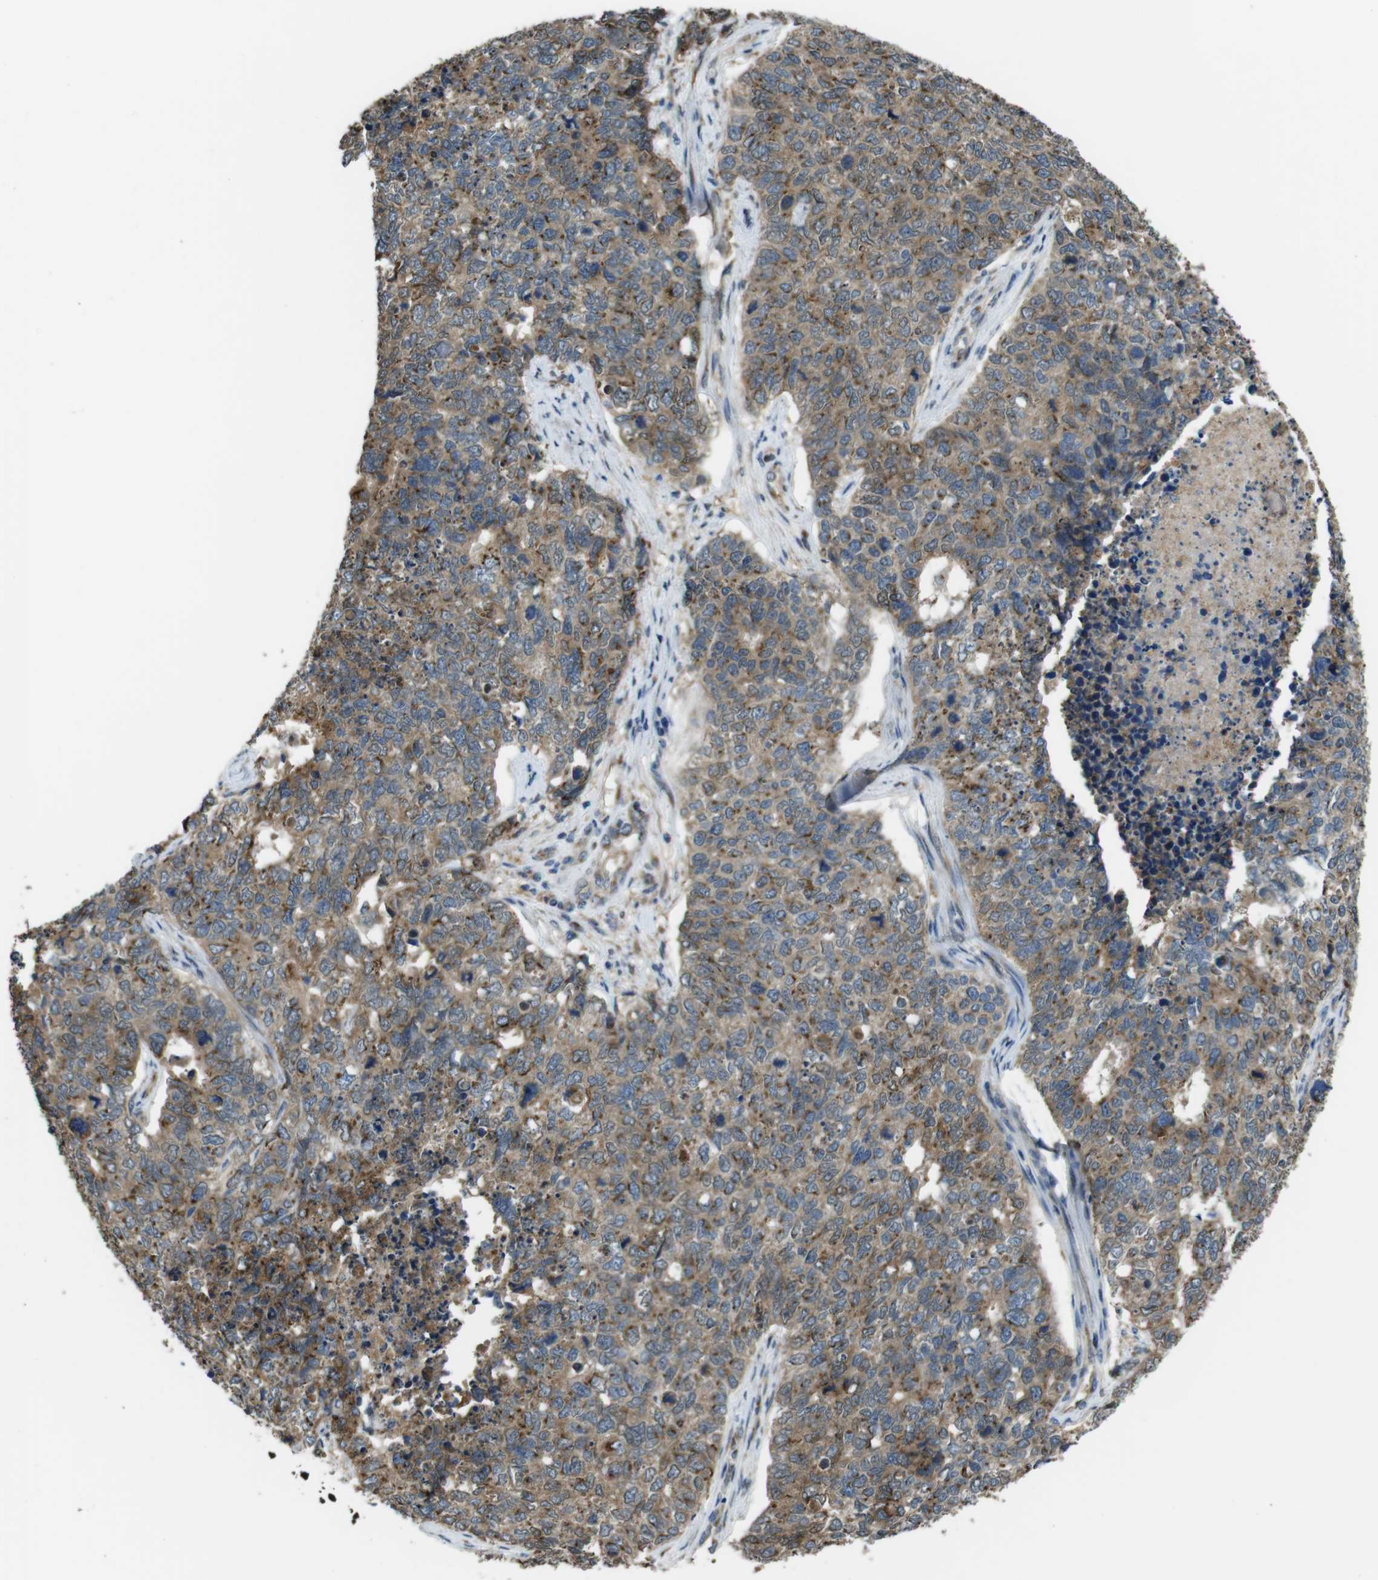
{"staining": {"intensity": "moderate", "quantity": ">75%", "location": "cytoplasmic/membranous"}, "tissue": "cervical cancer", "cell_type": "Tumor cells", "image_type": "cancer", "snomed": [{"axis": "morphology", "description": "Squamous cell carcinoma, NOS"}, {"axis": "topography", "description": "Cervix"}], "caption": "Squamous cell carcinoma (cervical) stained with a brown dye exhibits moderate cytoplasmic/membranous positive staining in approximately >75% of tumor cells.", "gene": "RAB6A", "patient": {"sex": "female", "age": 63}}